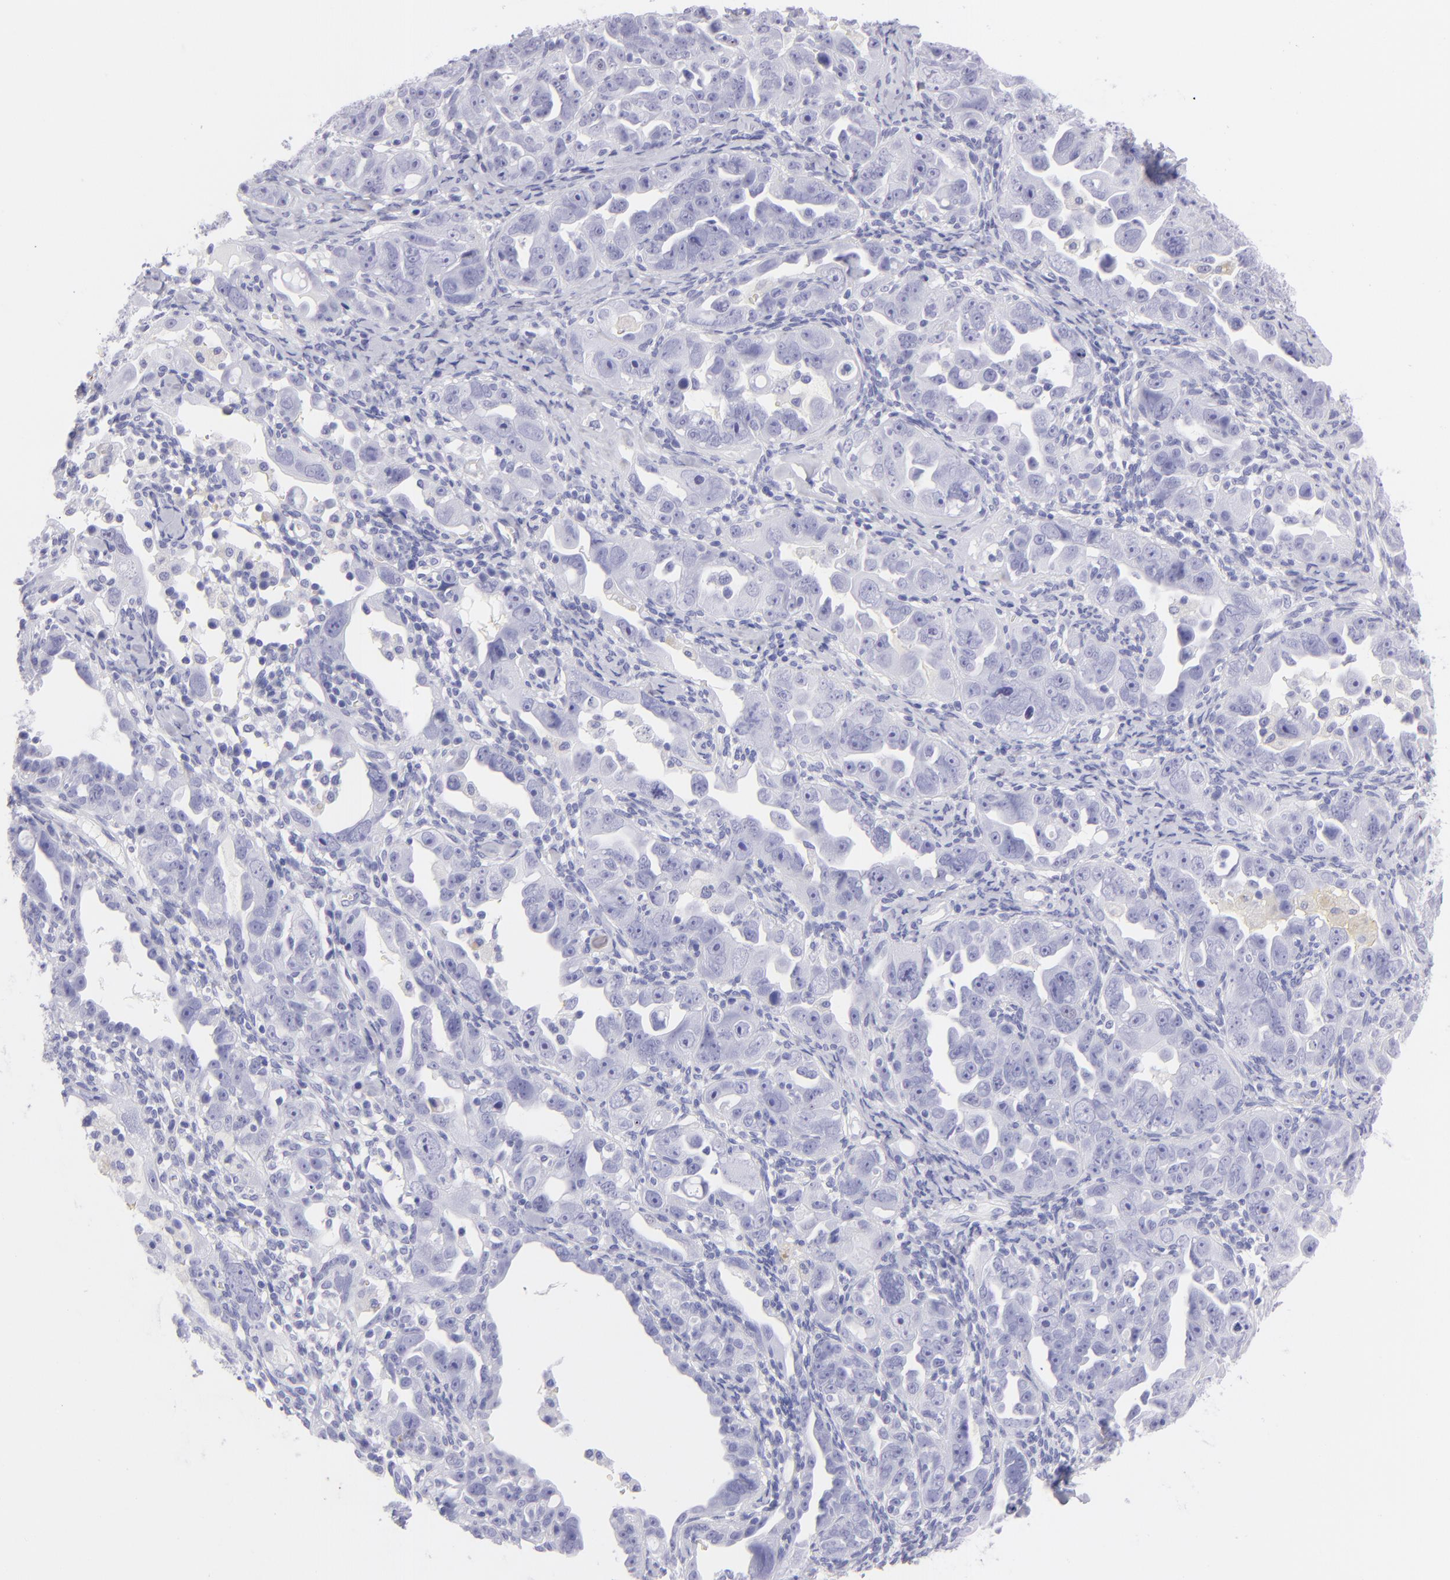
{"staining": {"intensity": "negative", "quantity": "none", "location": "none"}, "tissue": "ovarian cancer", "cell_type": "Tumor cells", "image_type": "cancer", "snomed": [{"axis": "morphology", "description": "Cystadenocarcinoma, serous, NOS"}, {"axis": "topography", "description": "Ovary"}], "caption": "High magnification brightfield microscopy of ovarian cancer (serous cystadenocarcinoma) stained with DAB (3,3'-diaminobenzidine) (brown) and counterstained with hematoxylin (blue): tumor cells show no significant positivity.", "gene": "SLC1A3", "patient": {"sex": "female", "age": 66}}